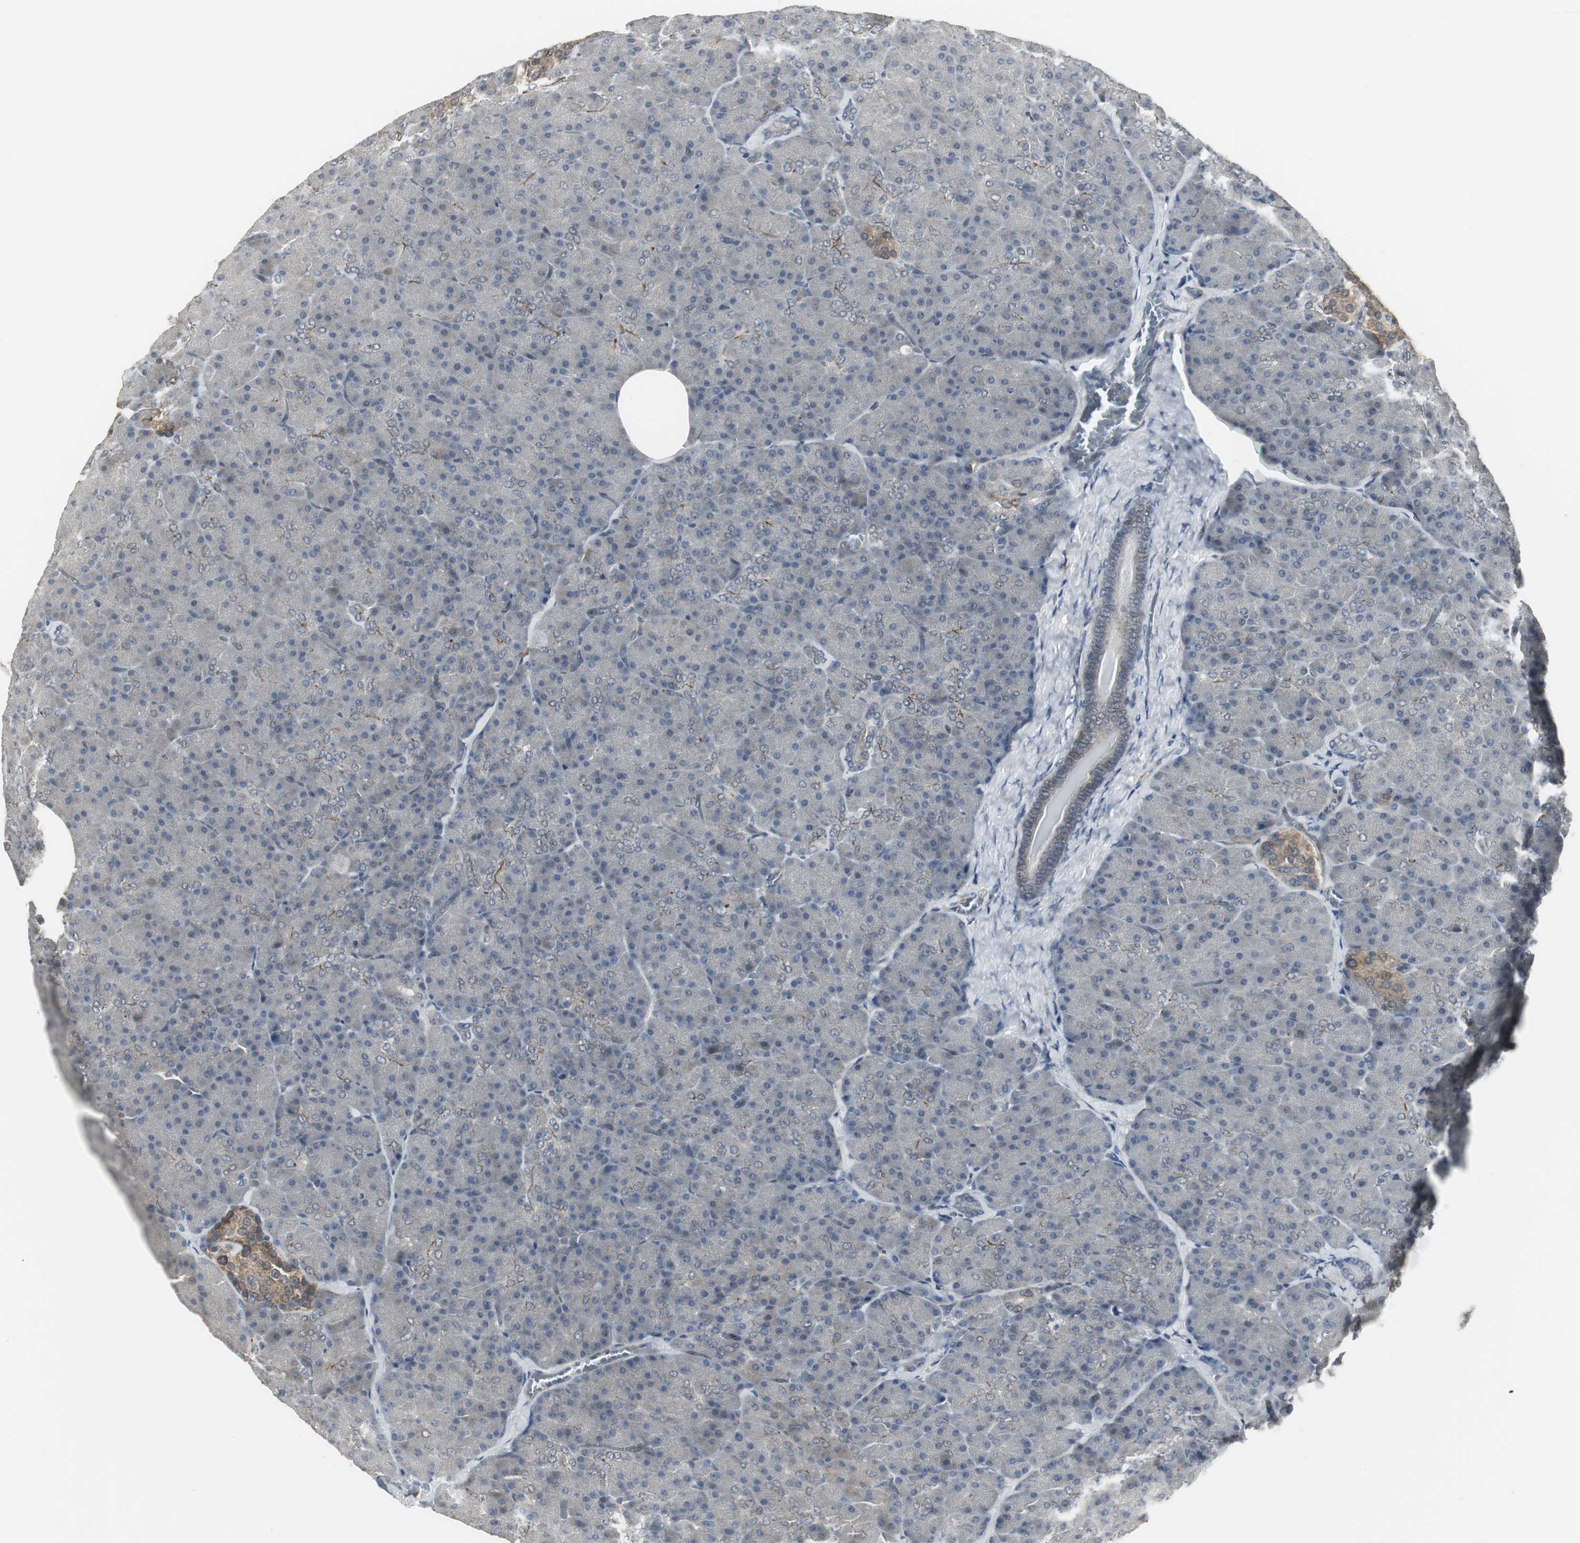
{"staining": {"intensity": "moderate", "quantity": "25%-75%", "location": "cytoplasmic/membranous"}, "tissue": "pancreas", "cell_type": "Exocrine glandular cells", "image_type": "normal", "snomed": [{"axis": "morphology", "description": "Normal tissue, NOS"}, {"axis": "topography", "description": "Pancreas"}], "caption": "Immunohistochemical staining of unremarkable human pancreas demonstrates 25%-75% levels of moderate cytoplasmic/membranous protein staining in about 25%-75% of exocrine glandular cells.", "gene": "SCYL3", "patient": {"sex": "female", "age": 35}}